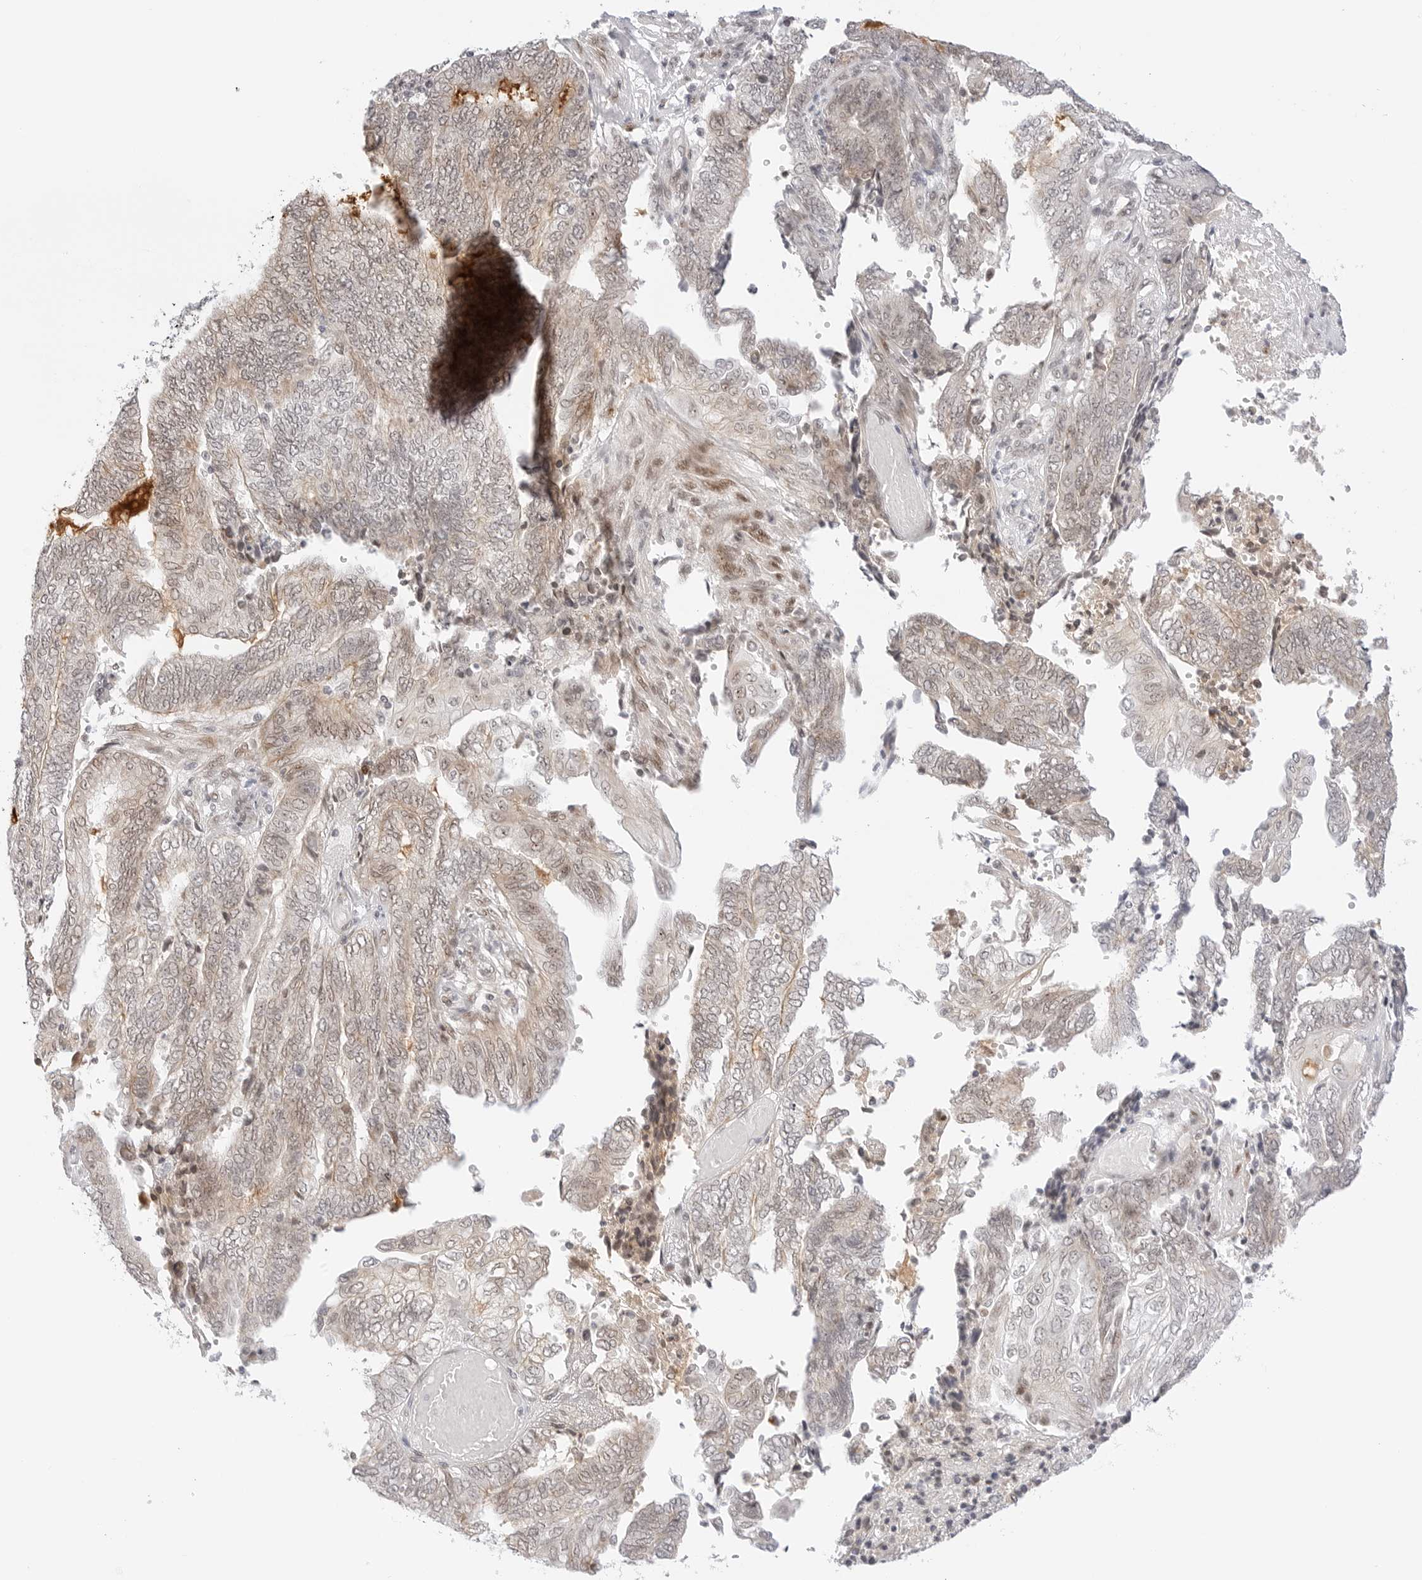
{"staining": {"intensity": "weak", "quantity": ">75%", "location": "cytoplasmic/membranous"}, "tissue": "endometrial cancer", "cell_type": "Tumor cells", "image_type": "cancer", "snomed": [{"axis": "morphology", "description": "Adenocarcinoma, NOS"}, {"axis": "topography", "description": "Uterus"}, {"axis": "topography", "description": "Endometrium"}], "caption": "Protein staining by immunohistochemistry (IHC) demonstrates weak cytoplasmic/membranous expression in about >75% of tumor cells in endometrial adenocarcinoma.", "gene": "HIPK3", "patient": {"sex": "female", "age": 70}}